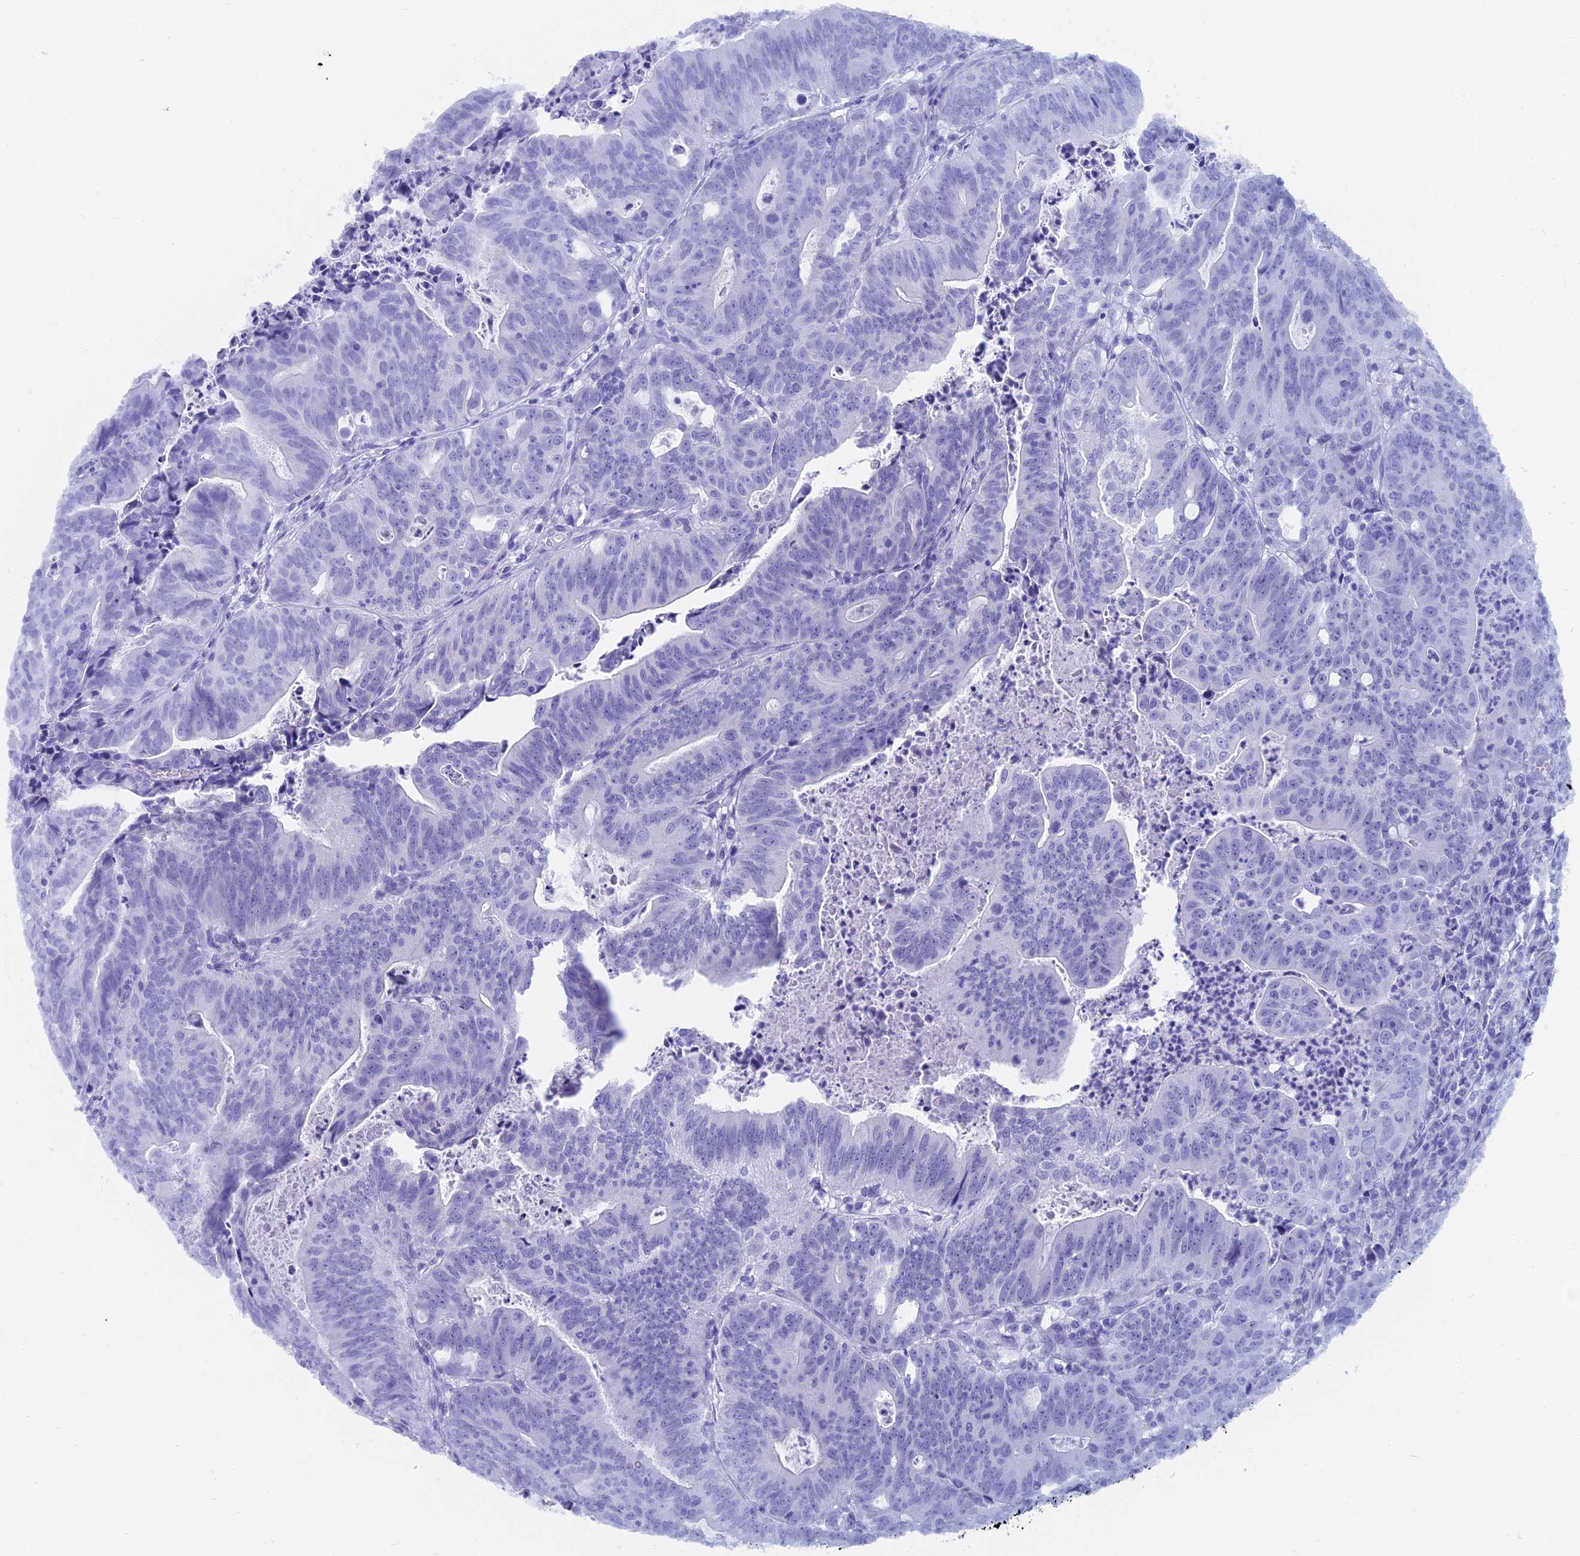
{"staining": {"intensity": "negative", "quantity": "none", "location": "none"}, "tissue": "colorectal cancer", "cell_type": "Tumor cells", "image_type": "cancer", "snomed": [{"axis": "morphology", "description": "Adenocarcinoma, NOS"}, {"axis": "topography", "description": "Rectum"}], "caption": "This is an immunohistochemistry (IHC) micrograph of colorectal adenocarcinoma. There is no expression in tumor cells.", "gene": "CAPS", "patient": {"sex": "male", "age": 69}}